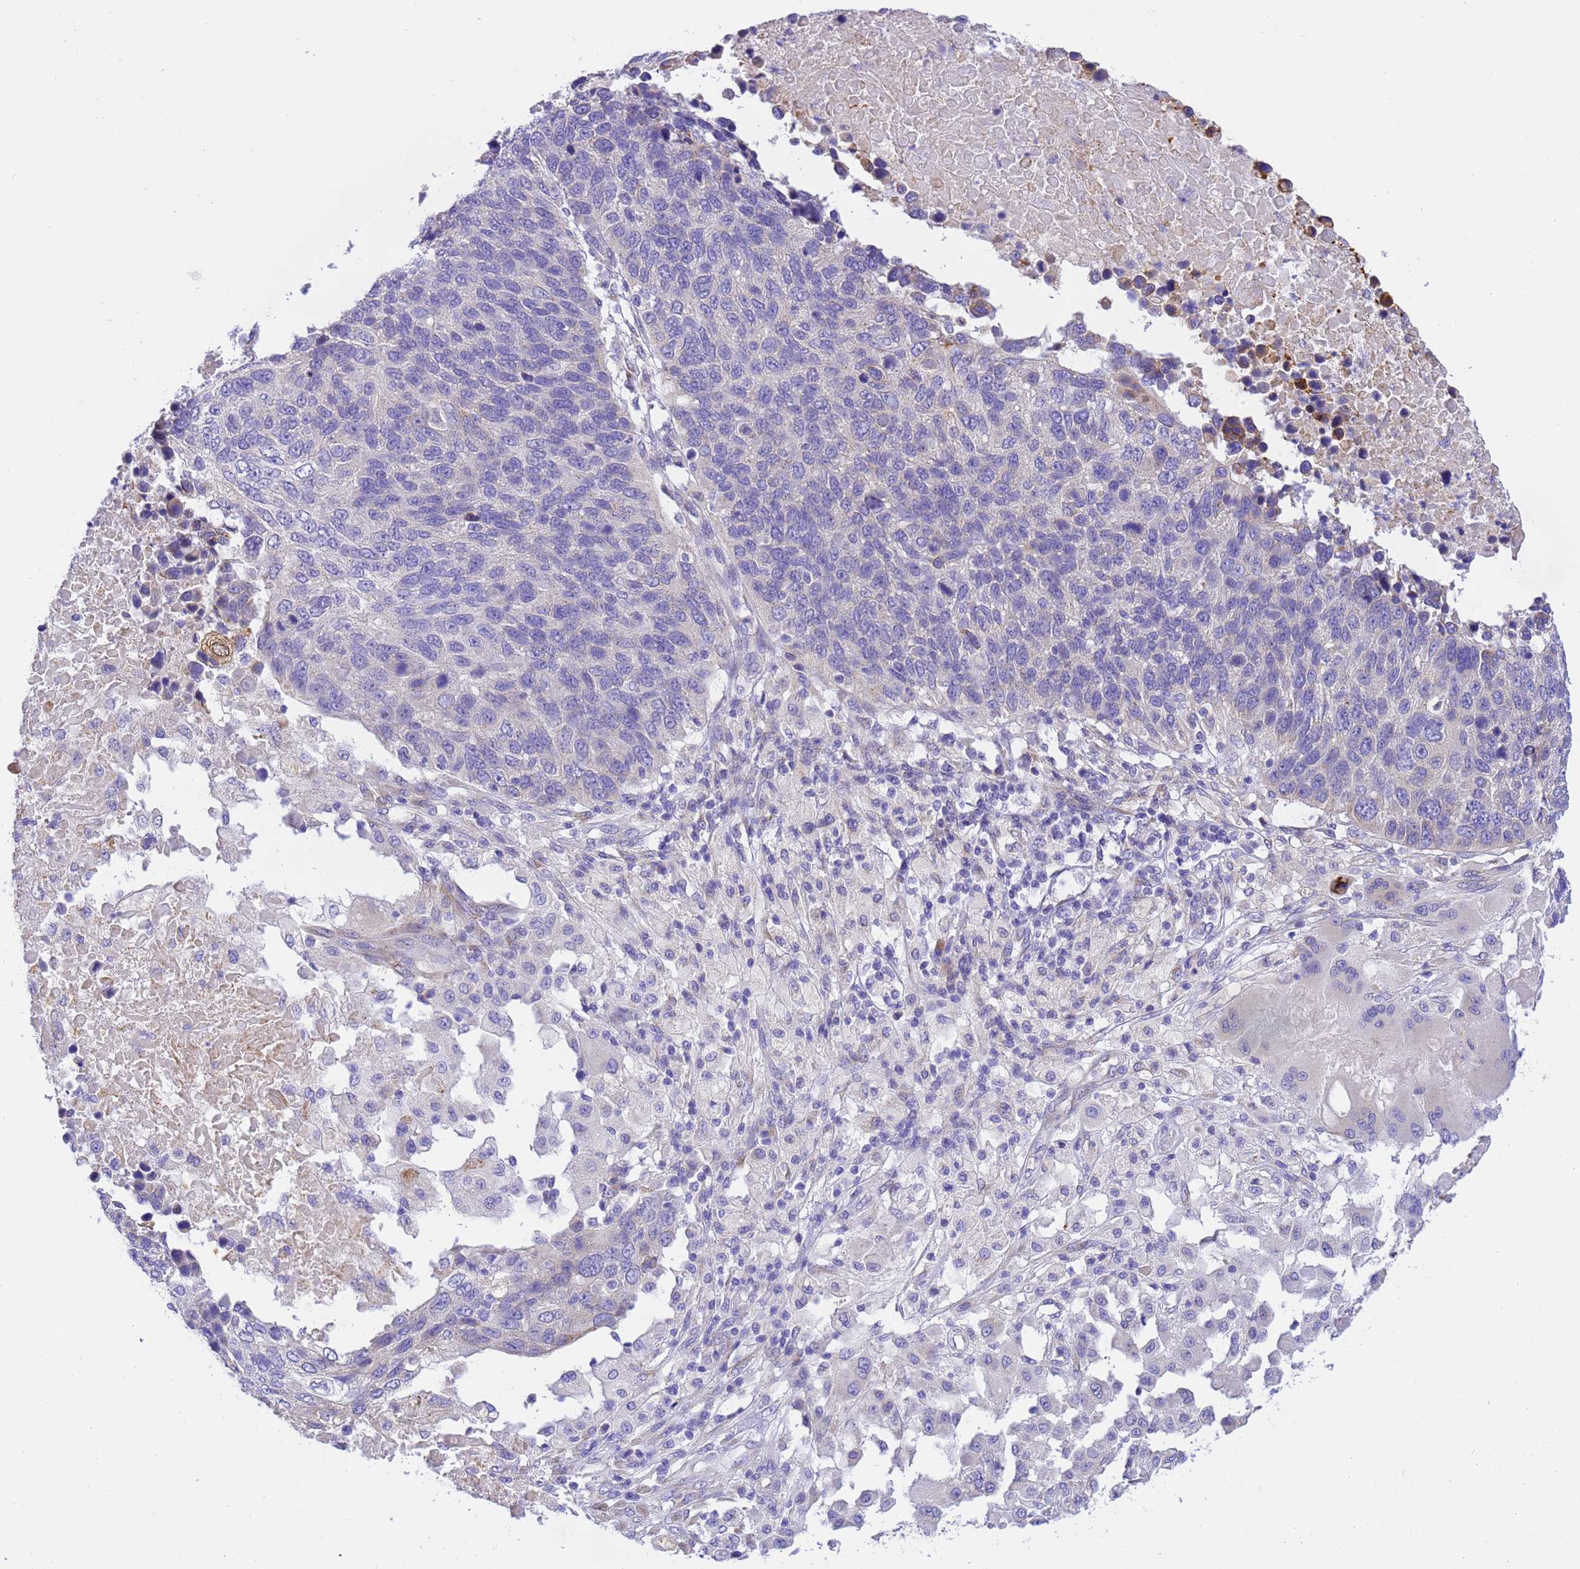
{"staining": {"intensity": "negative", "quantity": "none", "location": "none"}, "tissue": "lung cancer", "cell_type": "Tumor cells", "image_type": "cancer", "snomed": [{"axis": "morphology", "description": "Normal tissue, NOS"}, {"axis": "morphology", "description": "Squamous cell carcinoma, NOS"}, {"axis": "topography", "description": "Lymph node"}, {"axis": "topography", "description": "Lung"}], "caption": "IHC of lung cancer displays no expression in tumor cells. (DAB (3,3'-diaminobenzidine) immunohistochemistry, high magnification).", "gene": "RHBDD3", "patient": {"sex": "male", "age": 66}}